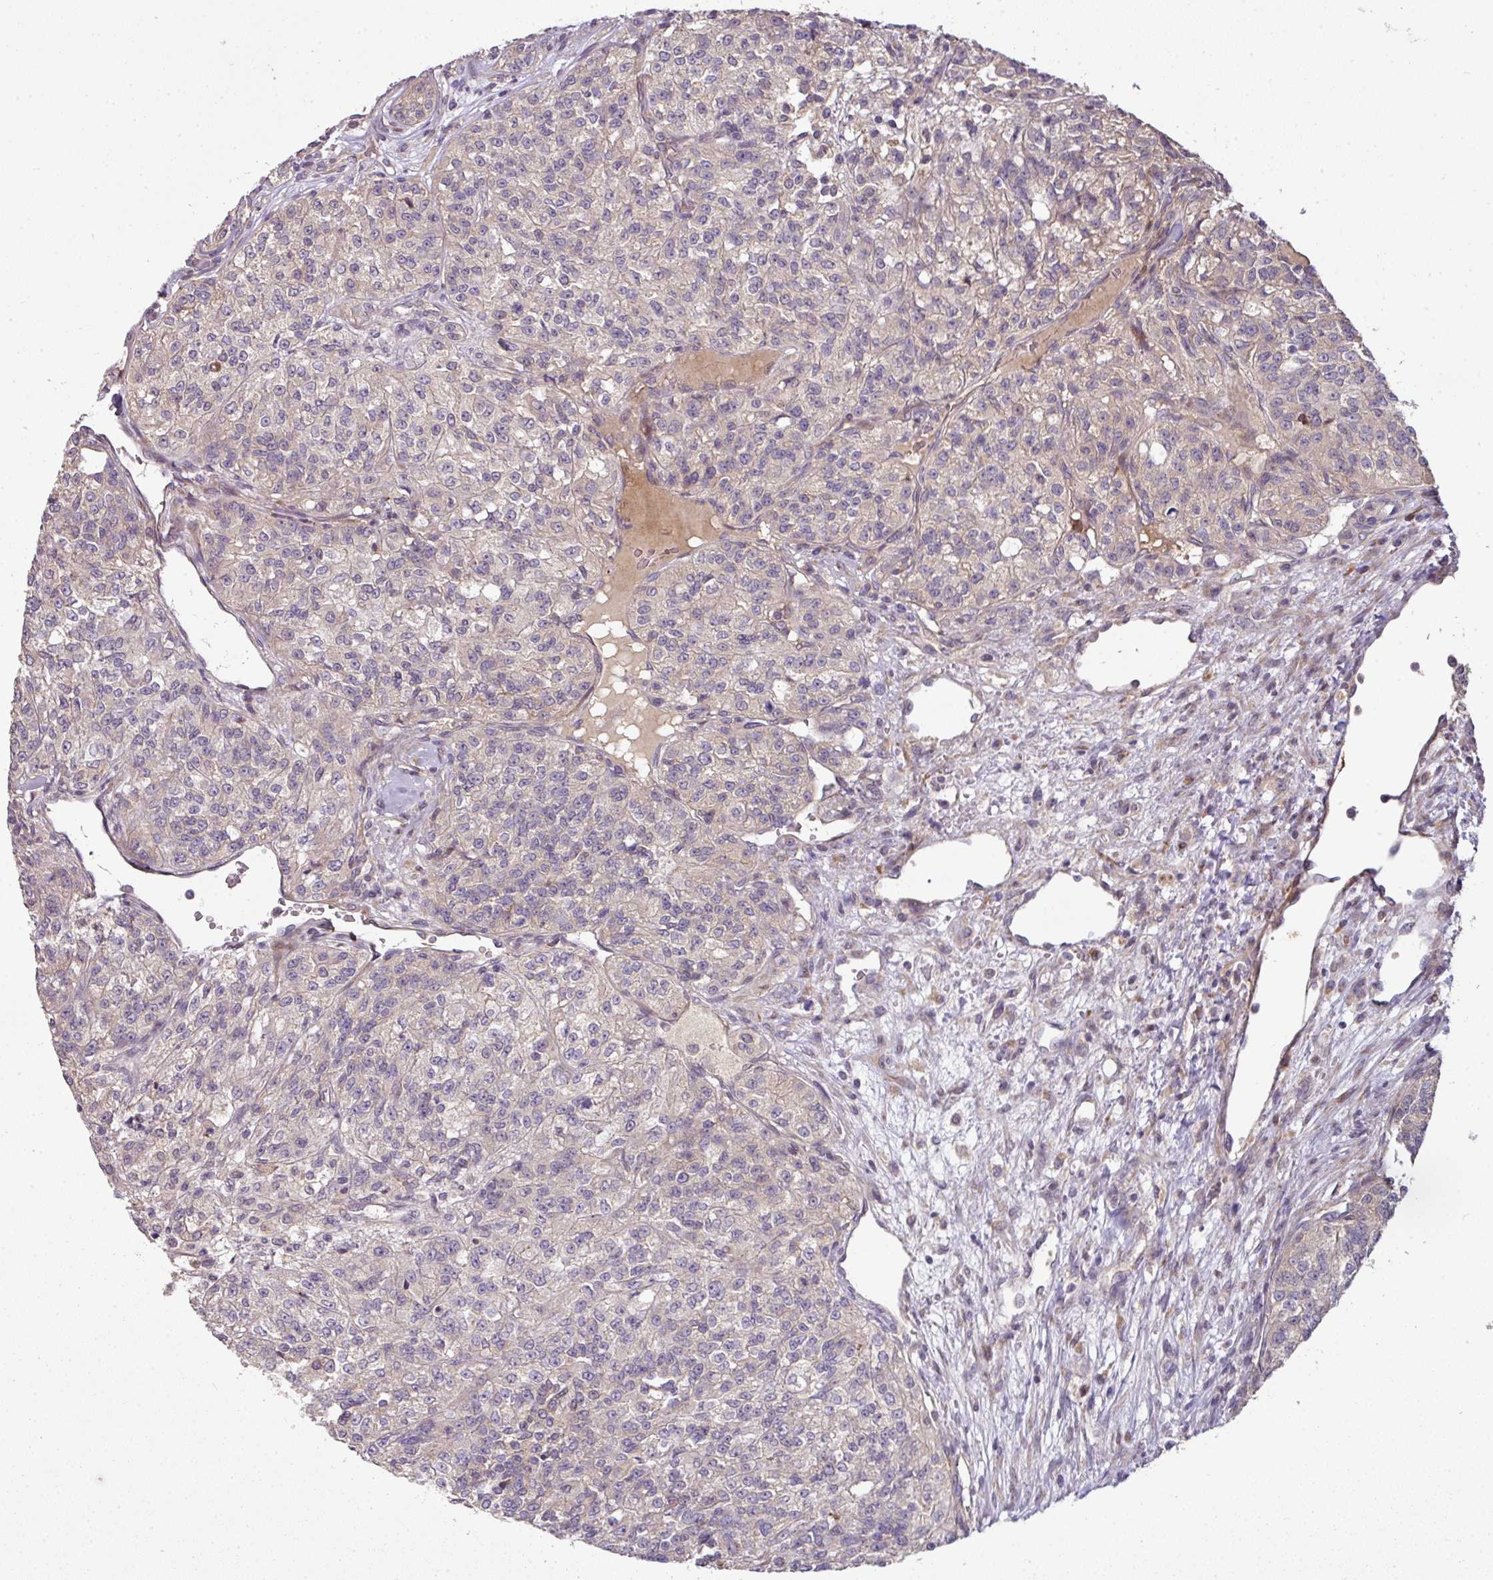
{"staining": {"intensity": "negative", "quantity": "none", "location": "none"}, "tissue": "renal cancer", "cell_type": "Tumor cells", "image_type": "cancer", "snomed": [{"axis": "morphology", "description": "Adenocarcinoma, NOS"}, {"axis": "topography", "description": "Kidney"}], "caption": "Tumor cells show no significant expression in renal cancer.", "gene": "SPCS3", "patient": {"sex": "female", "age": 63}}